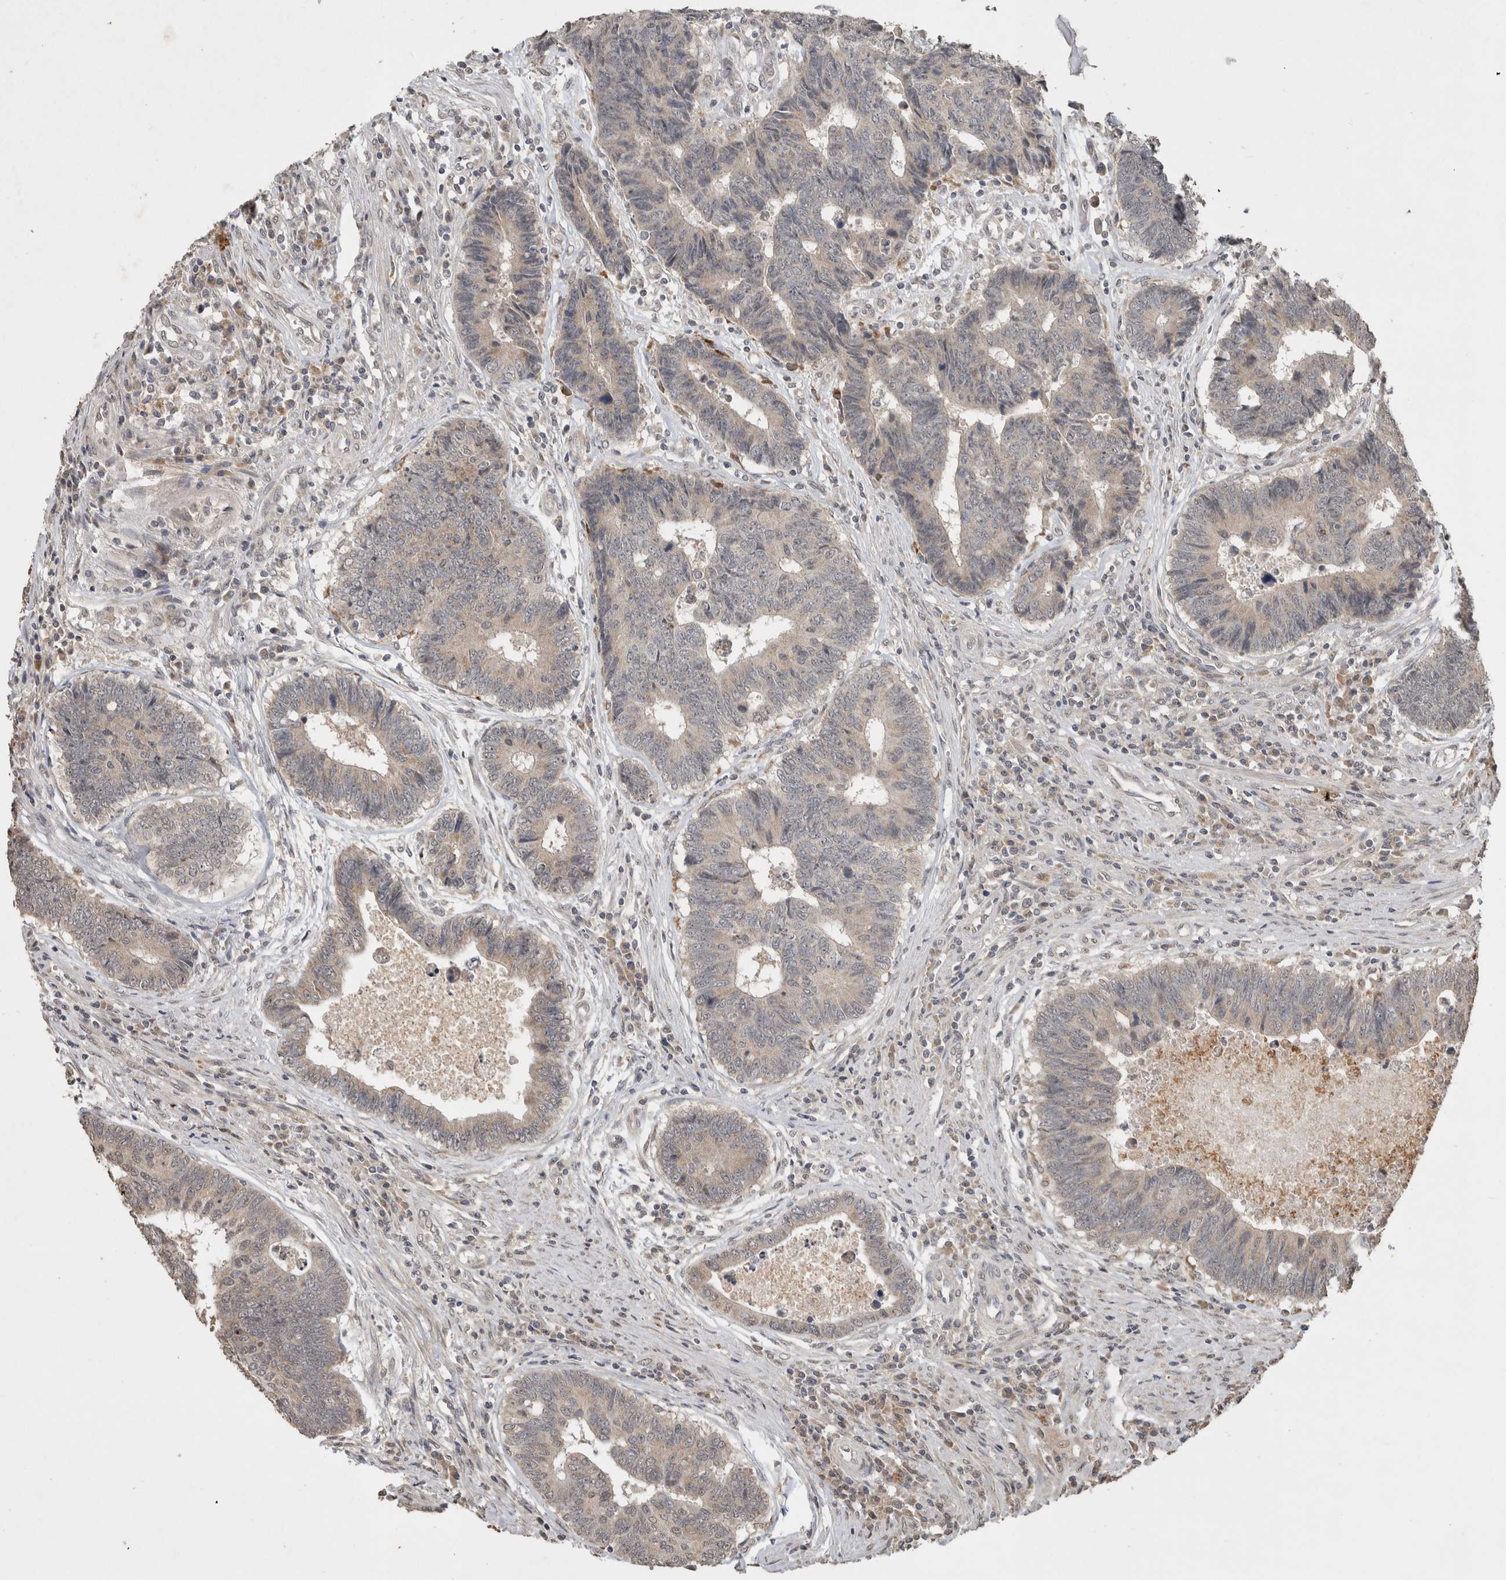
{"staining": {"intensity": "weak", "quantity": "<25%", "location": "cytoplasmic/membranous"}, "tissue": "colorectal cancer", "cell_type": "Tumor cells", "image_type": "cancer", "snomed": [{"axis": "morphology", "description": "Adenocarcinoma, NOS"}, {"axis": "topography", "description": "Rectum"}], "caption": "Adenocarcinoma (colorectal) stained for a protein using IHC displays no staining tumor cells.", "gene": "FAM3A", "patient": {"sex": "male", "age": 84}}